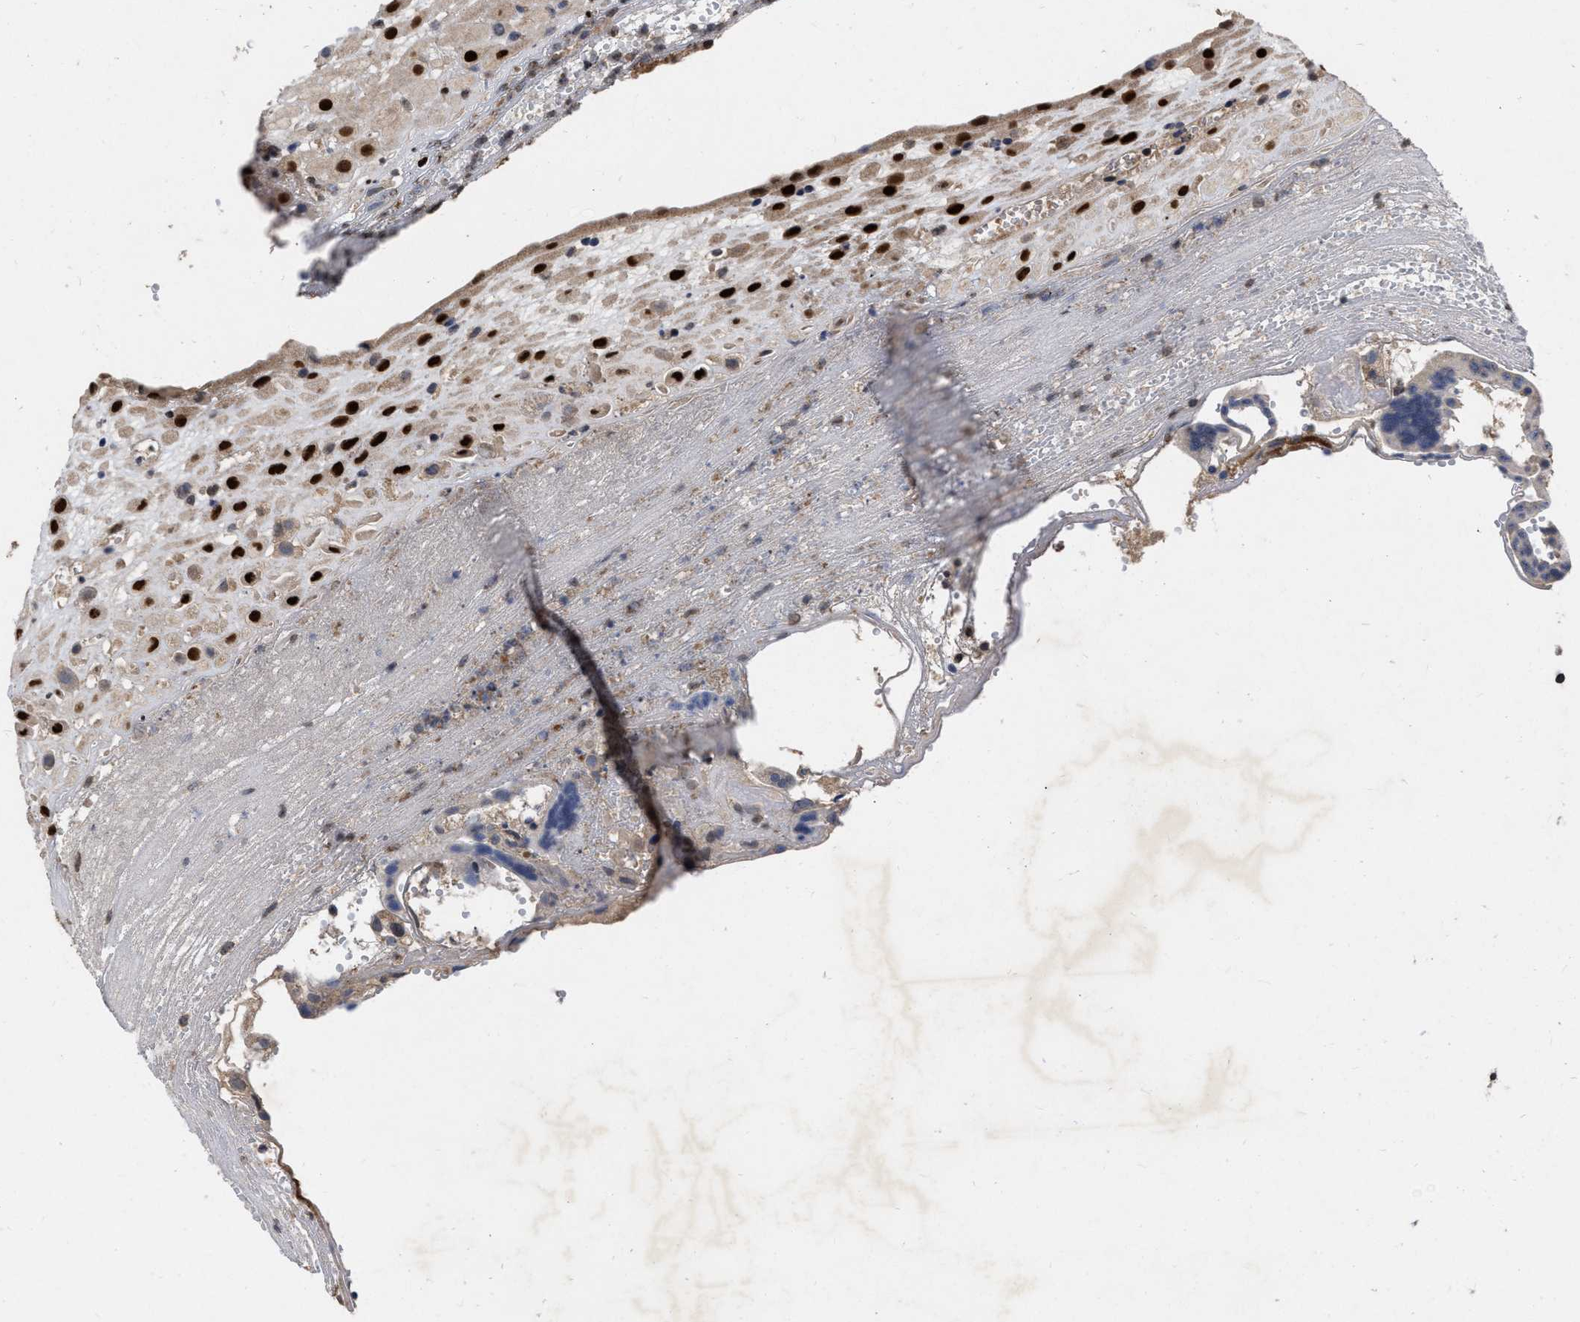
{"staining": {"intensity": "strong", "quantity": ">75%", "location": "cytoplasmic/membranous,nuclear"}, "tissue": "placenta", "cell_type": "Decidual cells", "image_type": "normal", "snomed": [{"axis": "morphology", "description": "Normal tissue, NOS"}, {"axis": "topography", "description": "Placenta"}], "caption": "Immunohistochemical staining of unremarkable human placenta demonstrates >75% levels of strong cytoplasmic/membranous,nuclear protein positivity in approximately >75% of decidual cells.", "gene": "MDM4", "patient": {"sex": "female", "age": 18}}